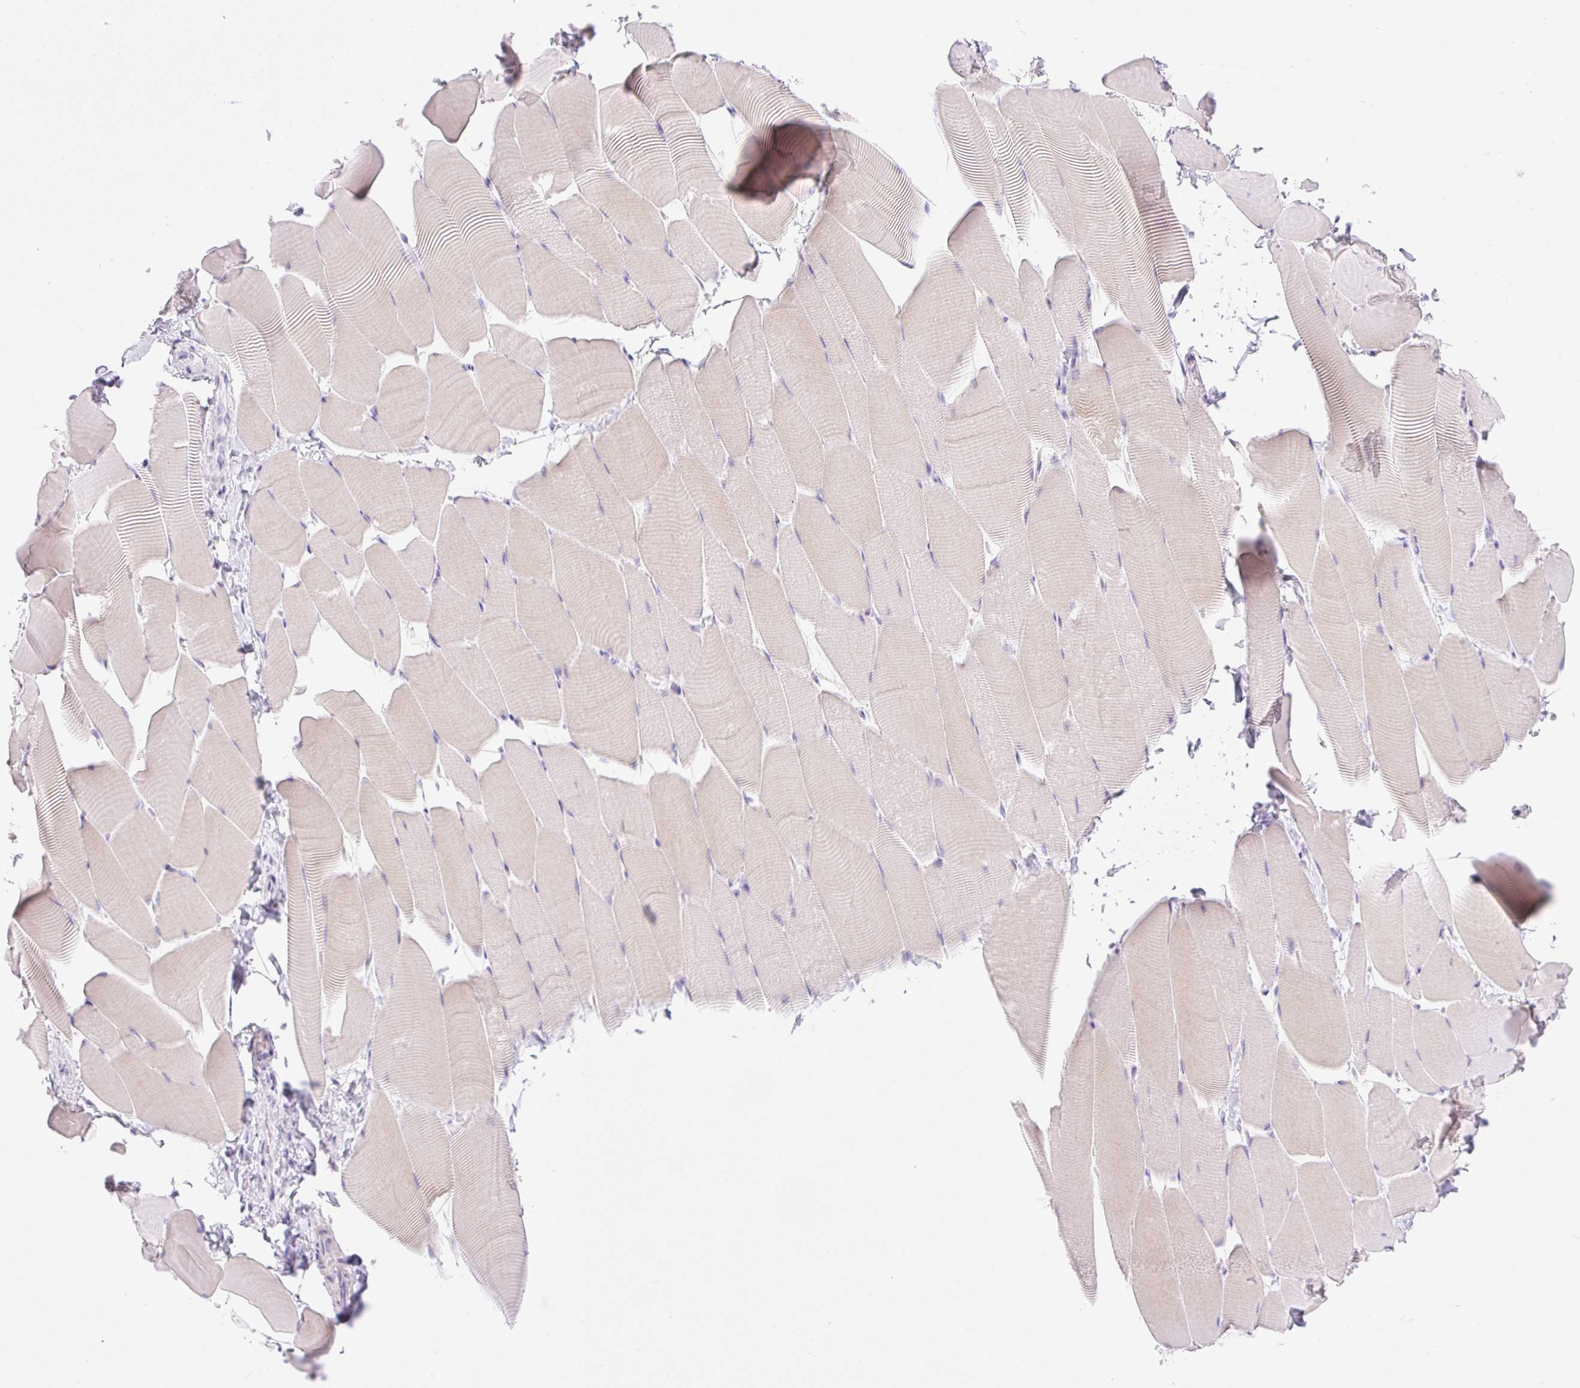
{"staining": {"intensity": "weak", "quantity": "25%-75%", "location": "cytoplasmic/membranous"}, "tissue": "skeletal muscle", "cell_type": "Myocytes", "image_type": "normal", "snomed": [{"axis": "morphology", "description": "Normal tissue, NOS"}, {"axis": "topography", "description": "Skeletal muscle"}], "caption": "Immunohistochemical staining of unremarkable human skeletal muscle reveals low levels of weak cytoplasmic/membranous expression in about 25%-75% of myocytes.", "gene": "PALM3", "patient": {"sex": "male", "age": 25}}